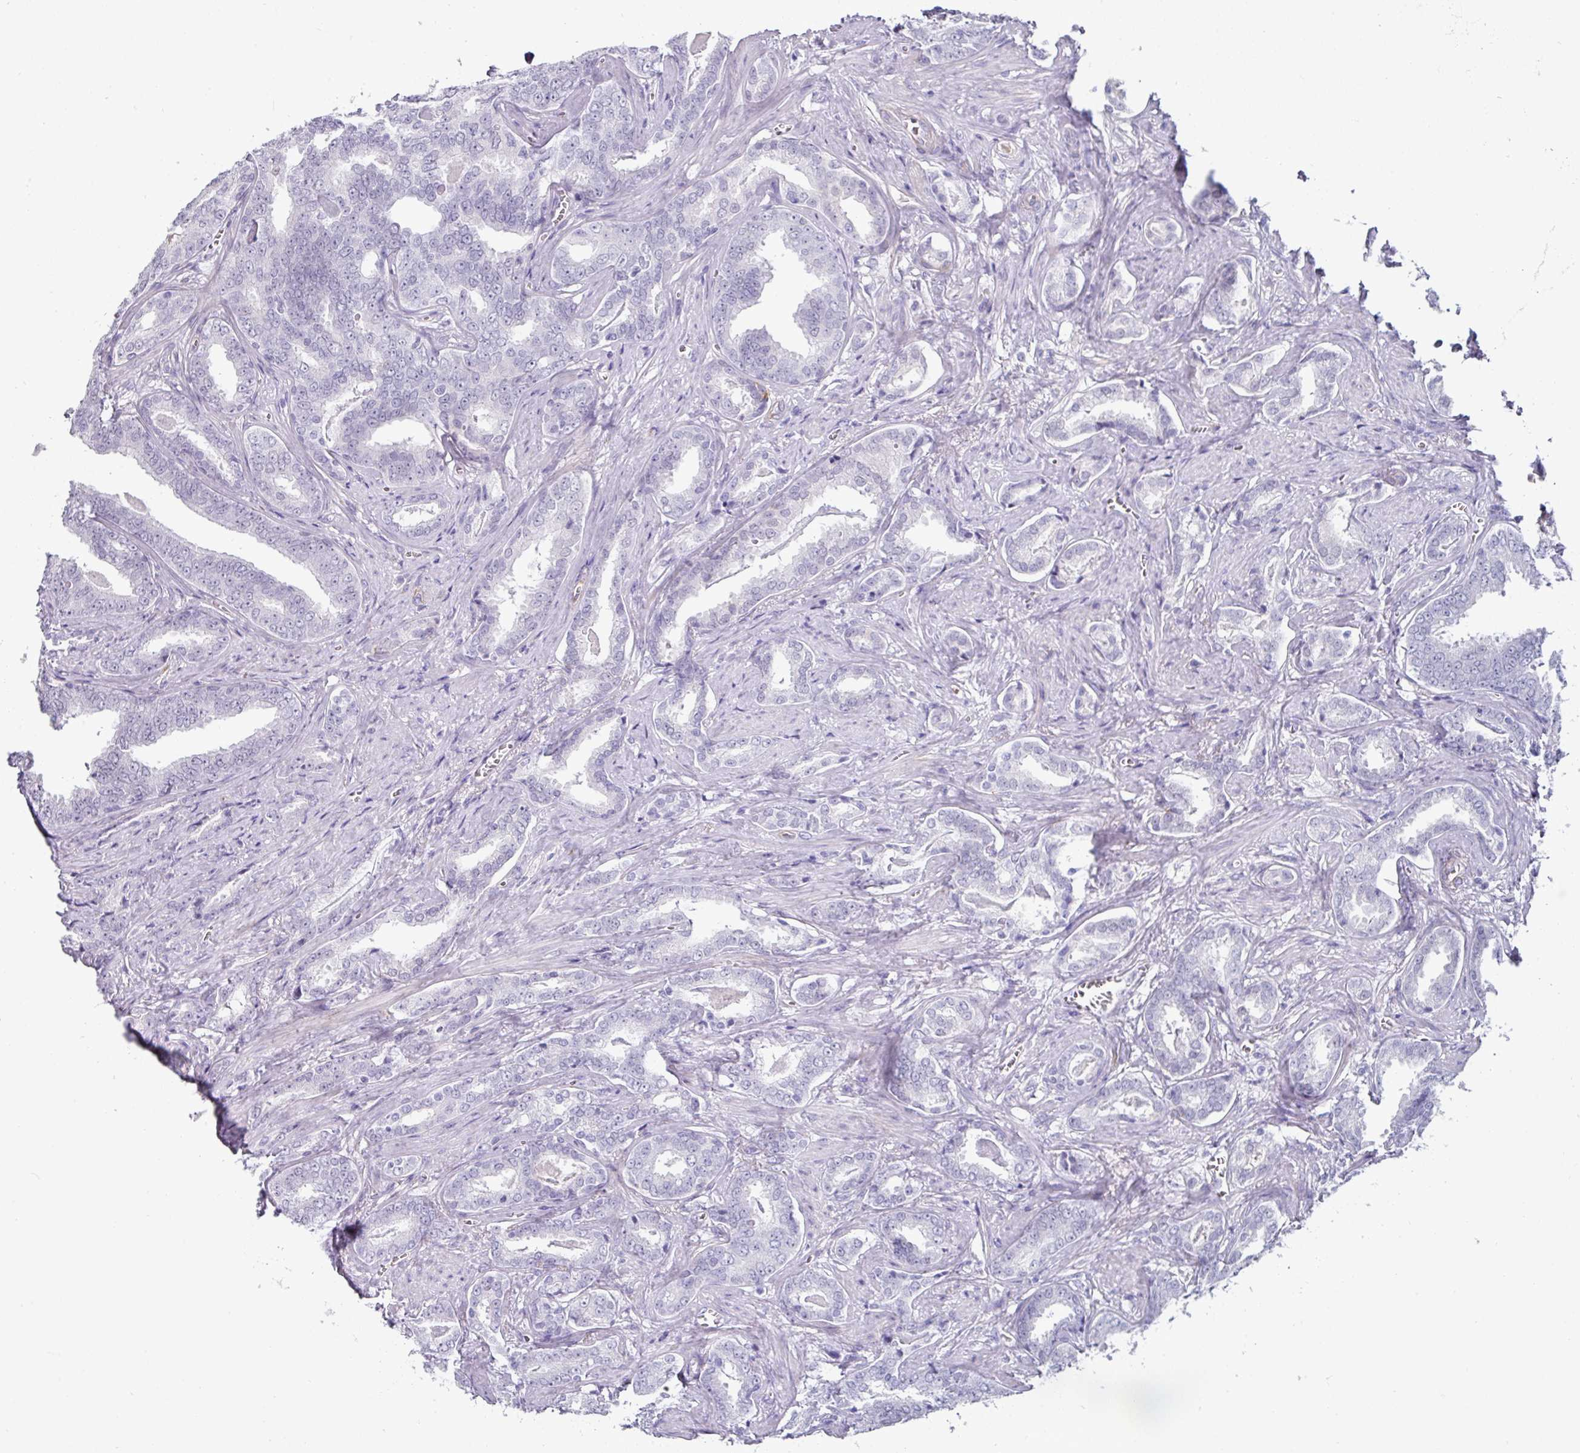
{"staining": {"intensity": "negative", "quantity": "none", "location": "none"}, "tissue": "prostate cancer", "cell_type": "Tumor cells", "image_type": "cancer", "snomed": [{"axis": "morphology", "description": "Adenocarcinoma, High grade"}, {"axis": "topography", "description": "Prostate"}], "caption": "High power microscopy histopathology image of an immunohistochemistry image of prostate cancer (high-grade adenocarcinoma), revealing no significant expression in tumor cells. (Brightfield microscopy of DAB (3,3'-diaminobenzidine) immunohistochemistry at high magnification).", "gene": "EYA3", "patient": {"sex": "male", "age": 67}}